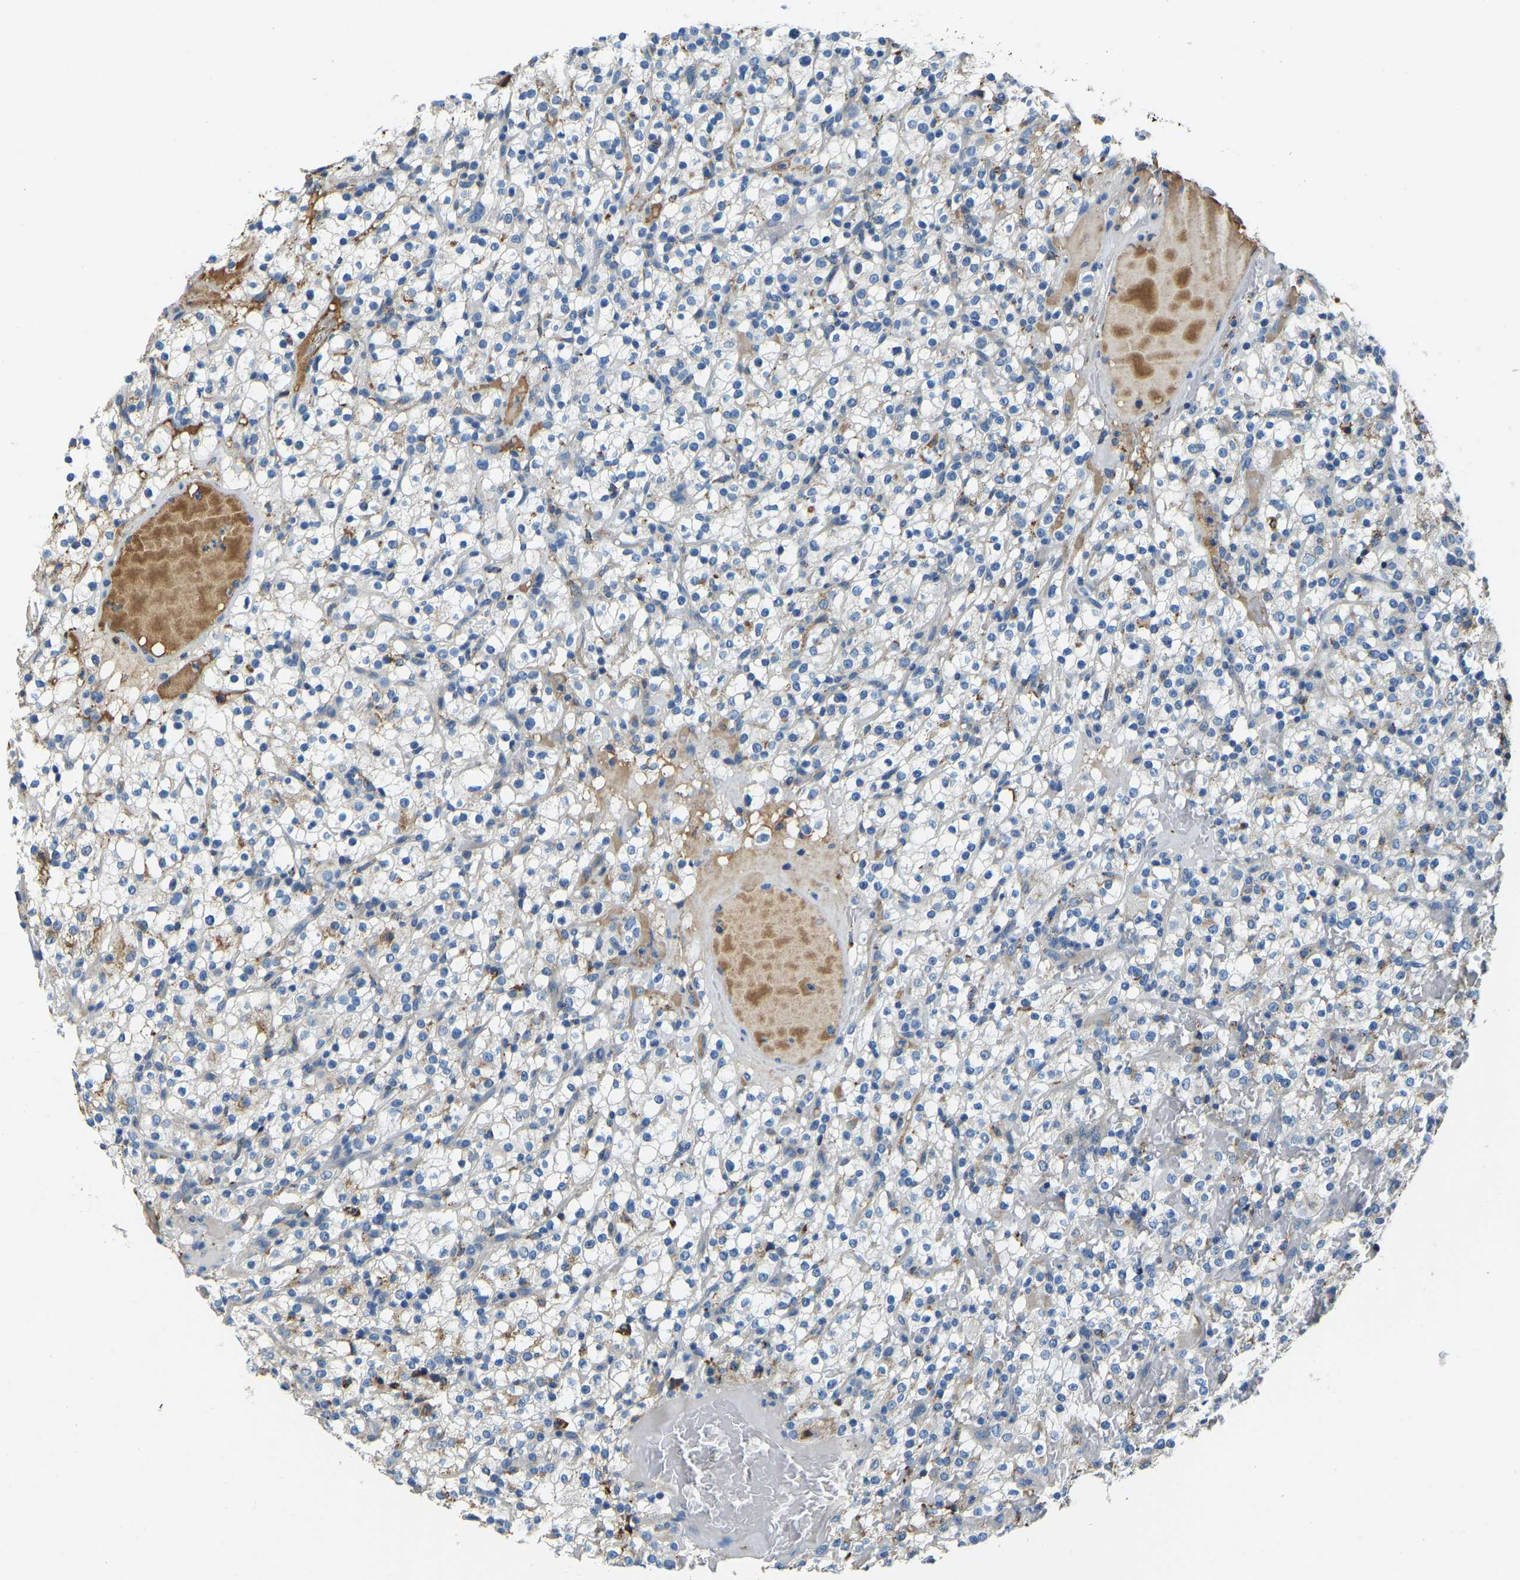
{"staining": {"intensity": "negative", "quantity": "none", "location": "none"}, "tissue": "renal cancer", "cell_type": "Tumor cells", "image_type": "cancer", "snomed": [{"axis": "morphology", "description": "Normal tissue, NOS"}, {"axis": "morphology", "description": "Adenocarcinoma, NOS"}, {"axis": "topography", "description": "Kidney"}], "caption": "DAB (3,3'-diaminobenzidine) immunohistochemical staining of human renal adenocarcinoma reveals no significant staining in tumor cells.", "gene": "THBS4", "patient": {"sex": "female", "age": 72}}